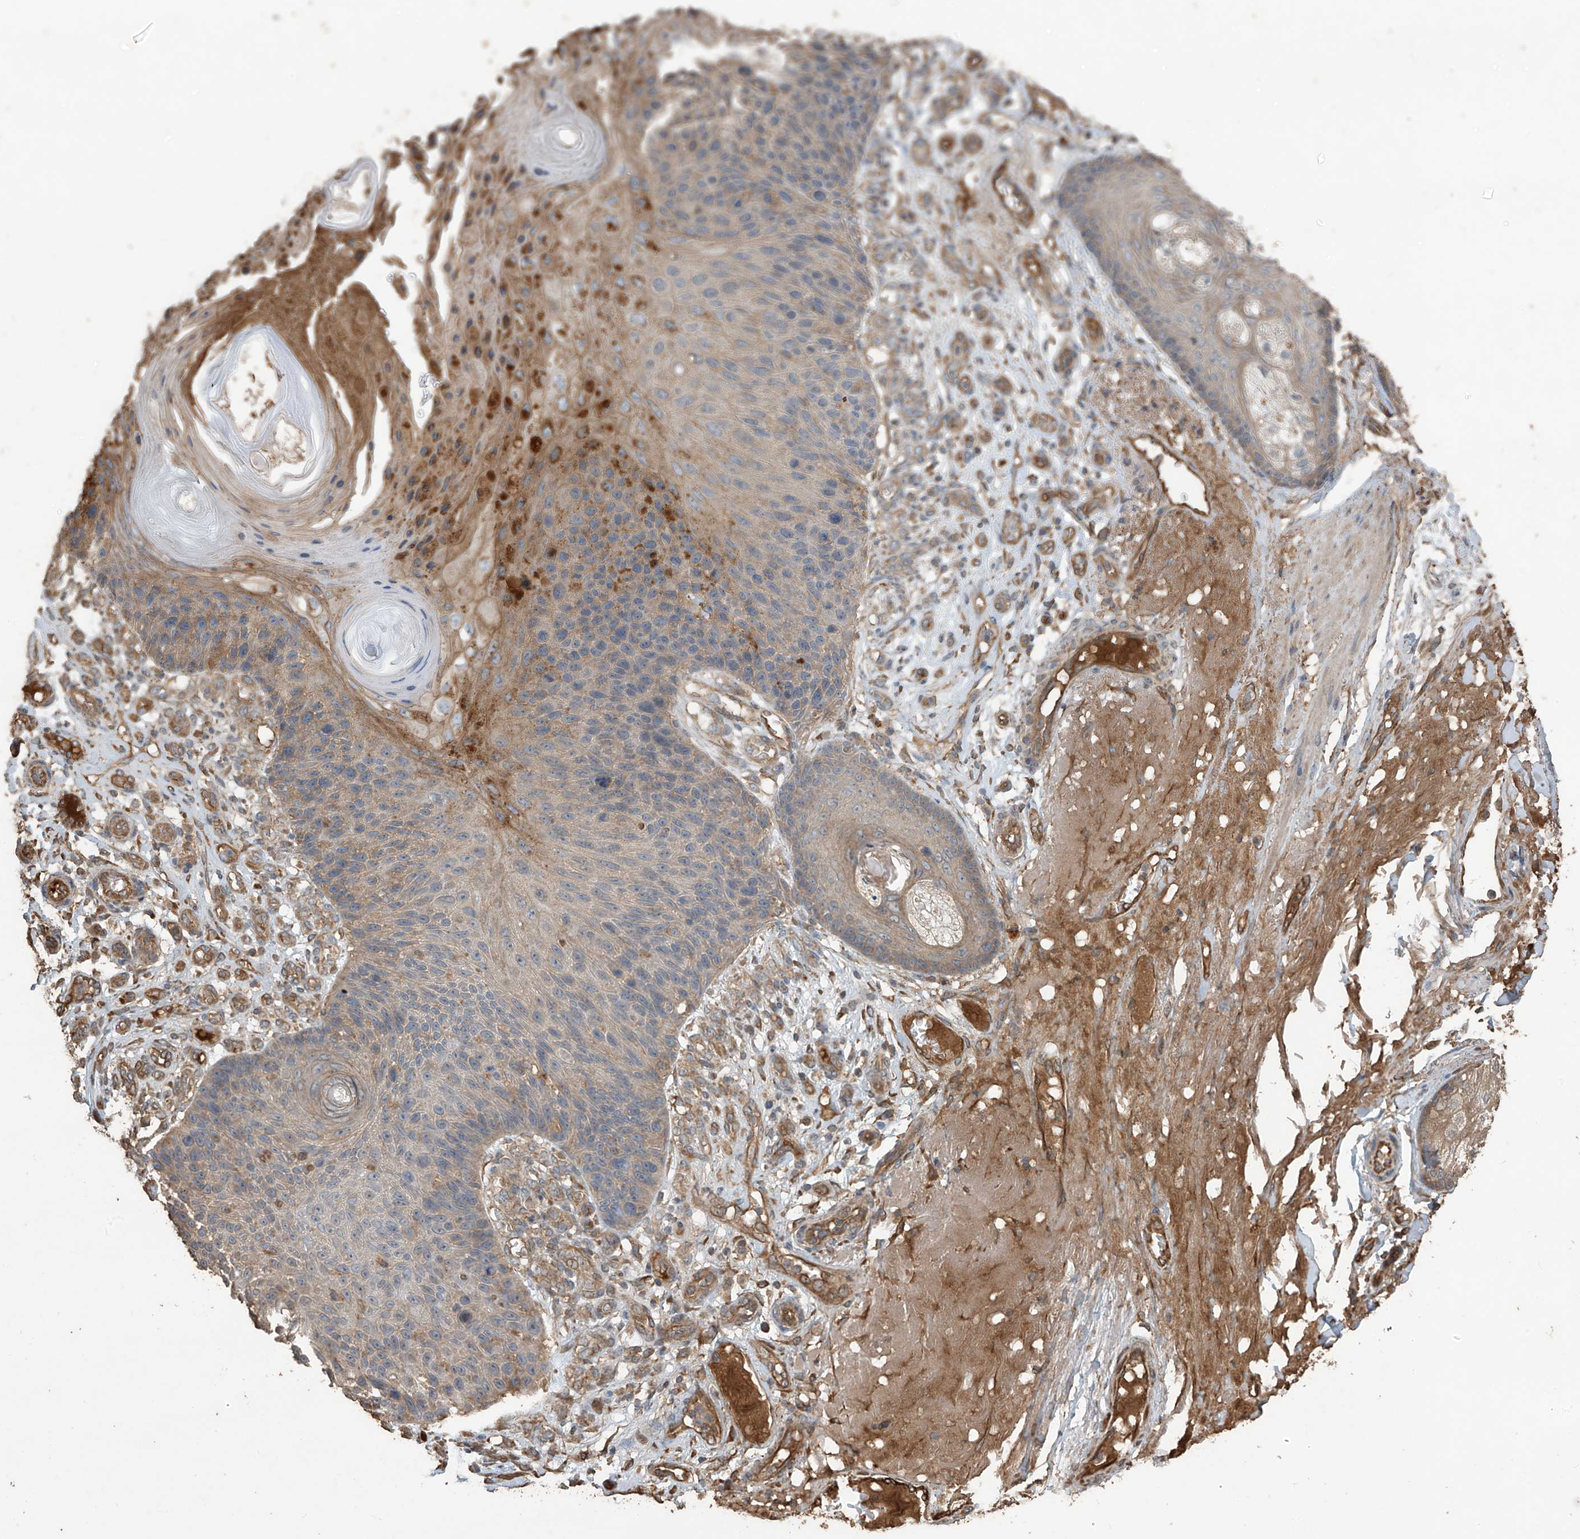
{"staining": {"intensity": "moderate", "quantity": "<25%", "location": "cytoplasmic/membranous"}, "tissue": "skin cancer", "cell_type": "Tumor cells", "image_type": "cancer", "snomed": [{"axis": "morphology", "description": "Squamous cell carcinoma, NOS"}, {"axis": "topography", "description": "Skin"}], "caption": "Skin cancer stained with DAB (3,3'-diaminobenzidine) immunohistochemistry (IHC) reveals low levels of moderate cytoplasmic/membranous expression in approximately <25% of tumor cells.", "gene": "AGBL5", "patient": {"sex": "female", "age": 88}}